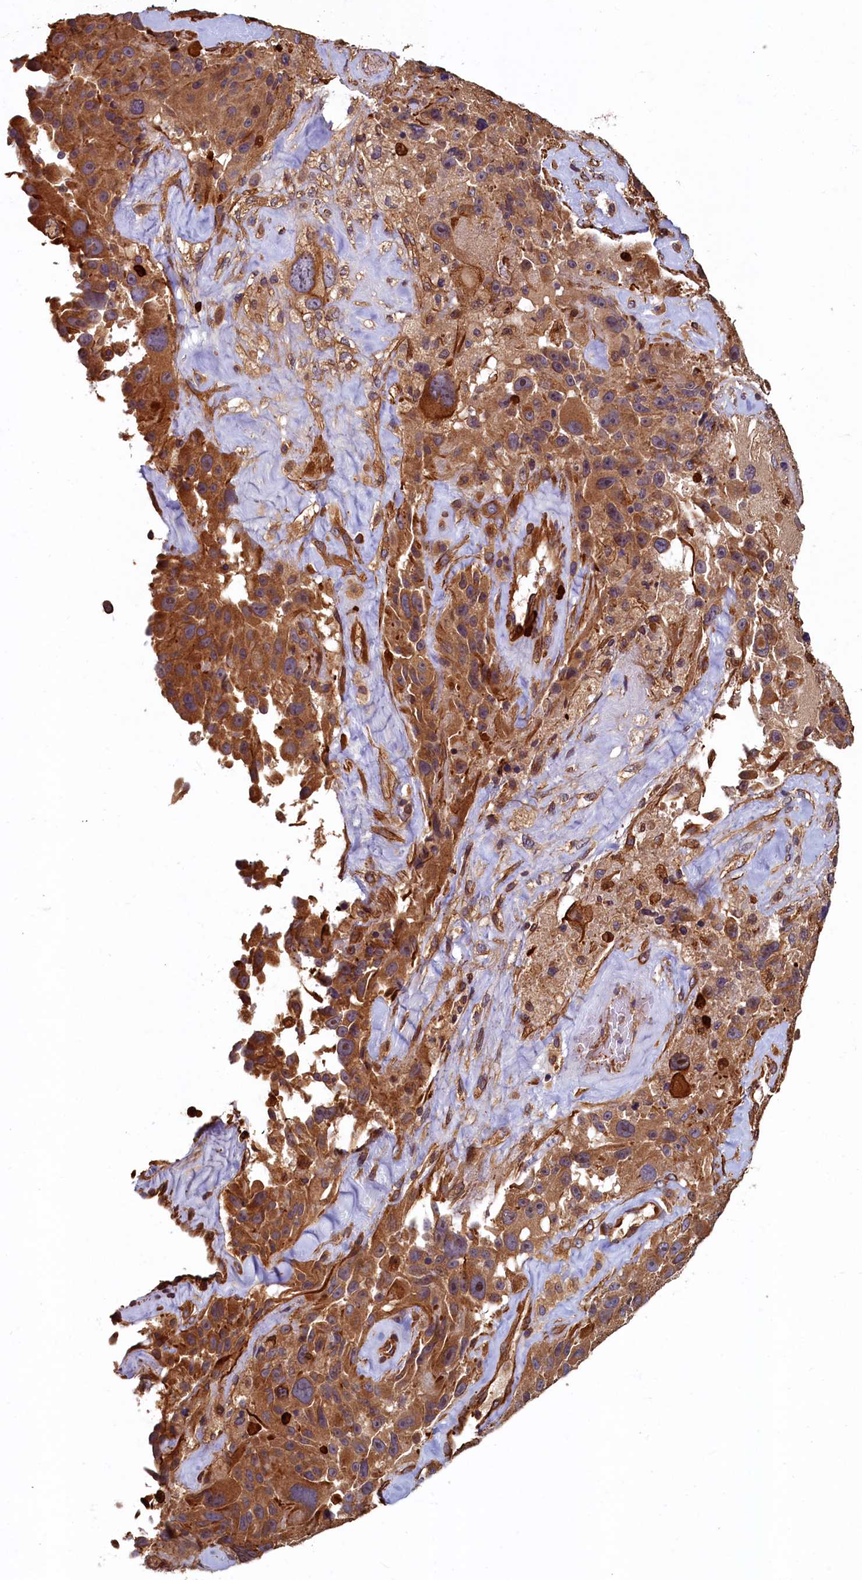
{"staining": {"intensity": "moderate", "quantity": ">75%", "location": "cytoplasmic/membranous"}, "tissue": "melanoma", "cell_type": "Tumor cells", "image_type": "cancer", "snomed": [{"axis": "morphology", "description": "Malignant melanoma, Metastatic site"}, {"axis": "topography", "description": "Lymph node"}], "caption": "Malignant melanoma (metastatic site) stained with IHC demonstrates moderate cytoplasmic/membranous staining in about >75% of tumor cells.", "gene": "CCDC102B", "patient": {"sex": "male", "age": 62}}